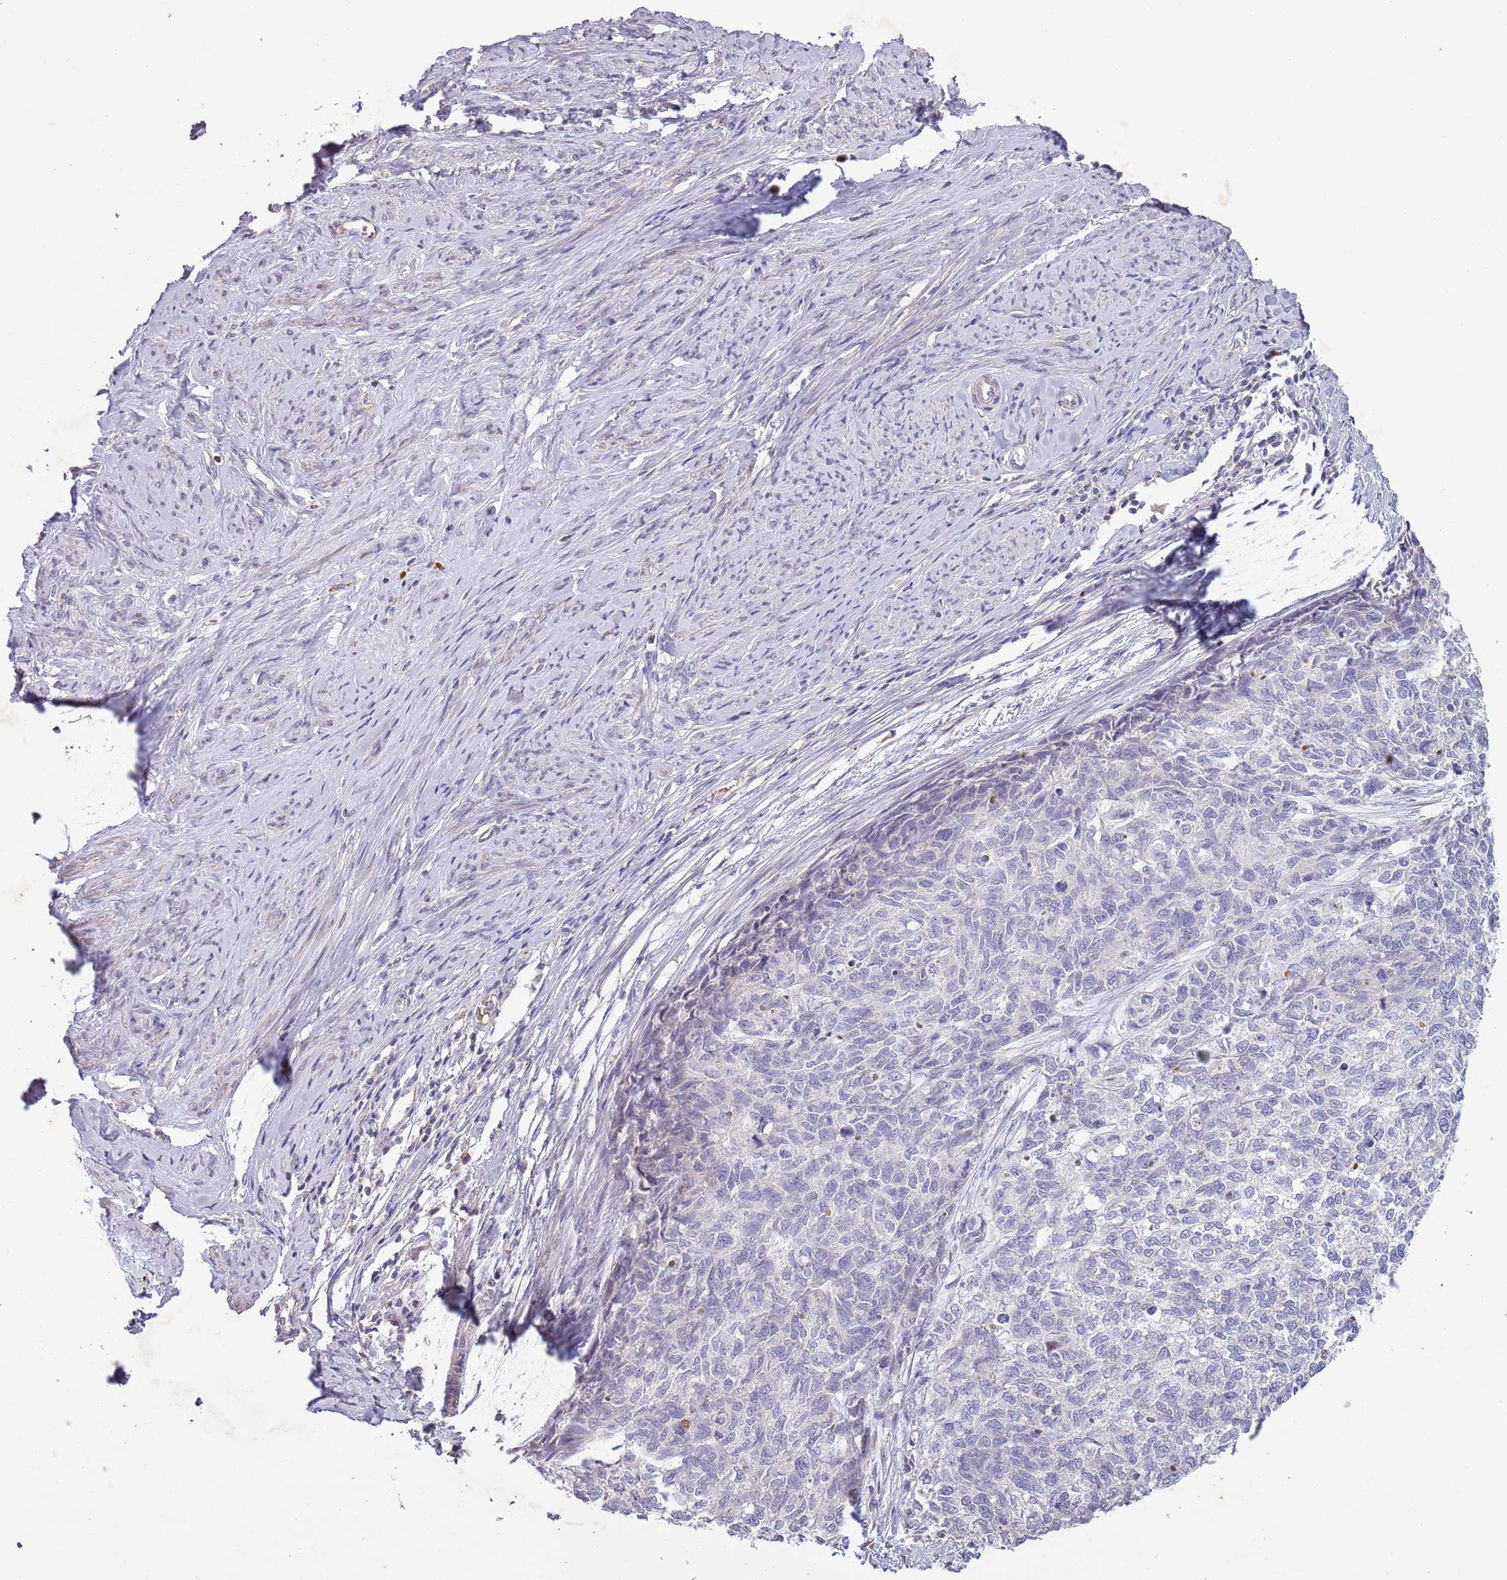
{"staining": {"intensity": "negative", "quantity": "none", "location": "none"}, "tissue": "cervical cancer", "cell_type": "Tumor cells", "image_type": "cancer", "snomed": [{"axis": "morphology", "description": "Squamous cell carcinoma, NOS"}, {"axis": "topography", "description": "Cervix"}], "caption": "There is no significant positivity in tumor cells of cervical cancer (squamous cell carcinoma).", "gene": "P2RY13", "patient": {"sex": "female", "age": 63}}